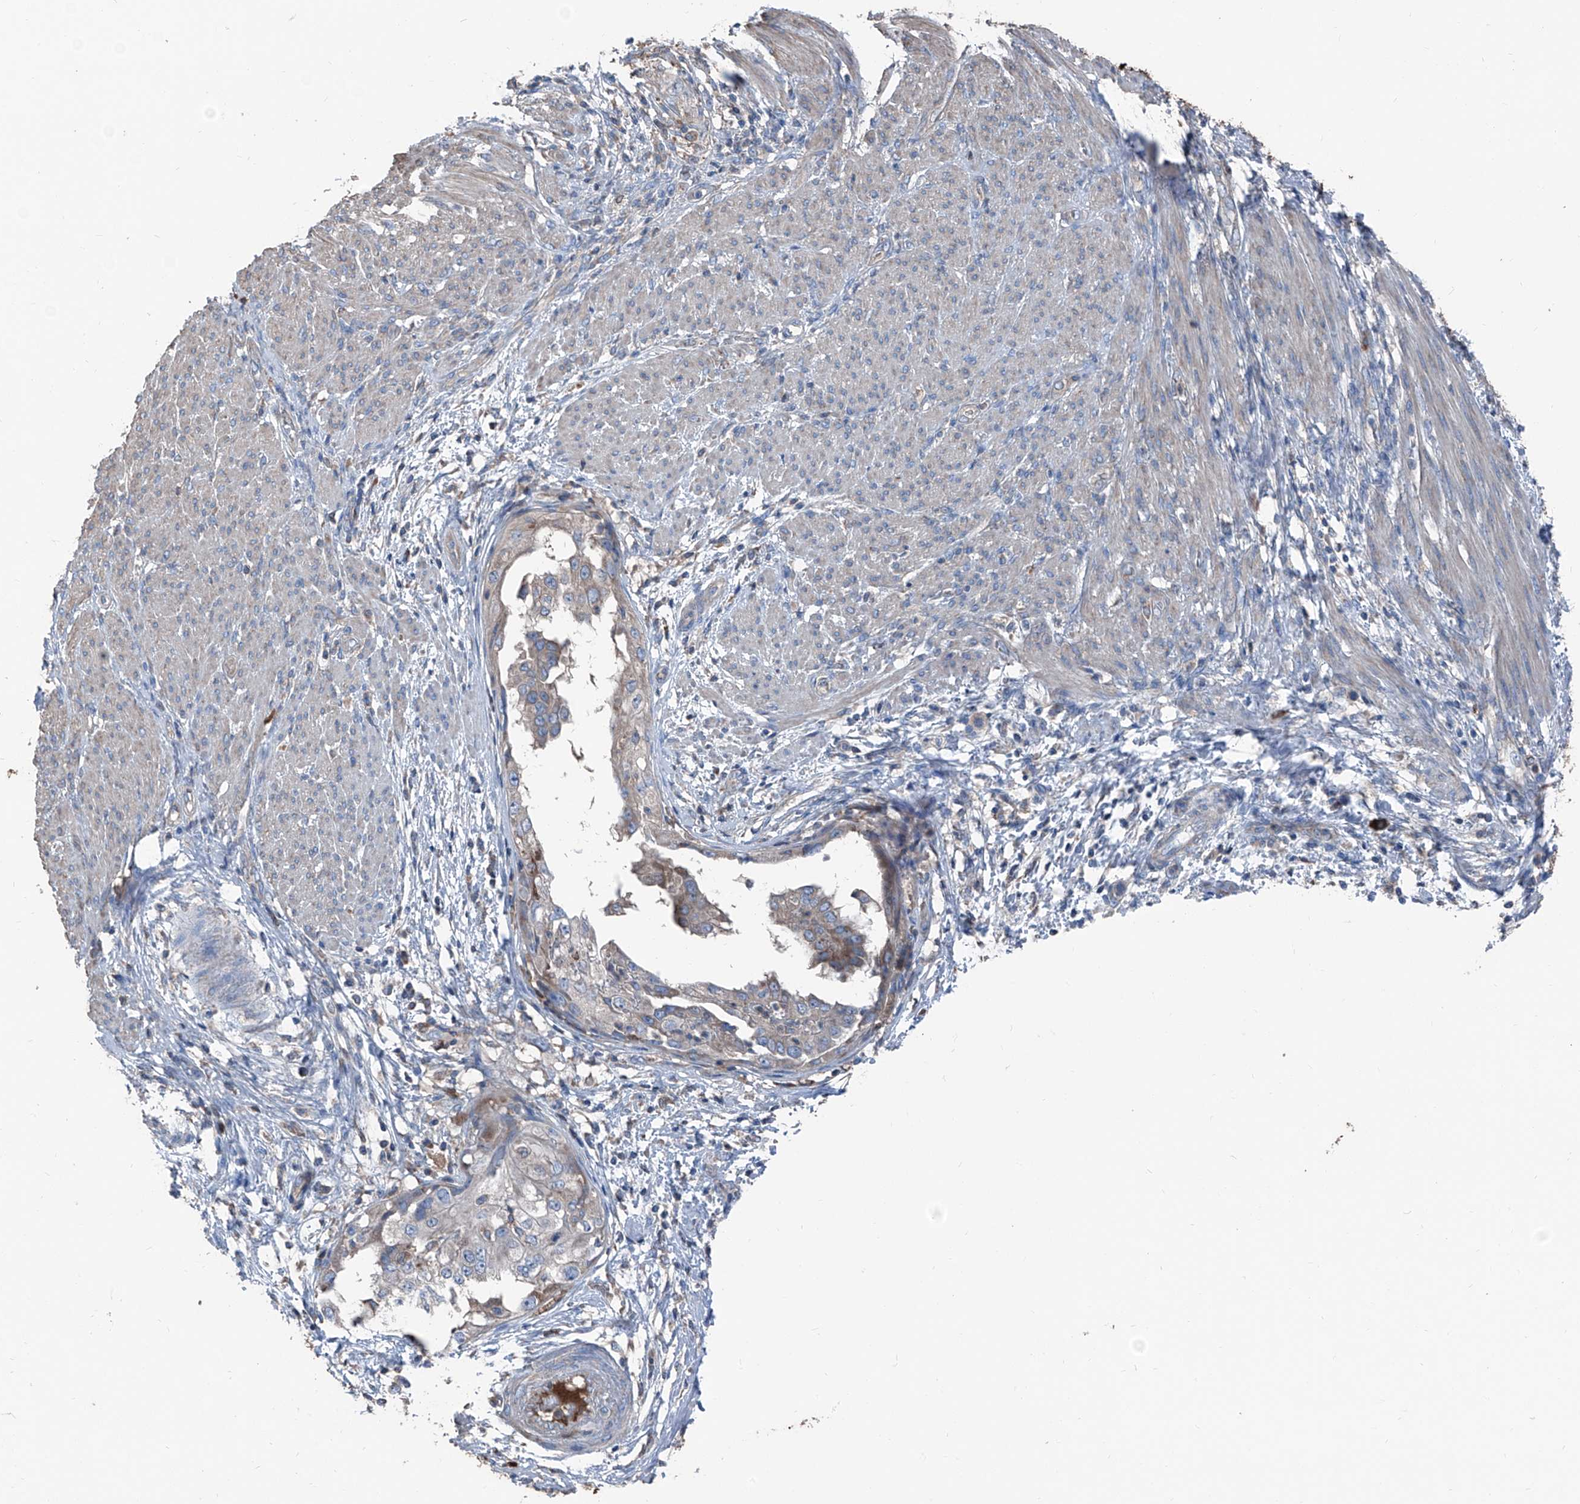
{"staining": {"intensity": "weak", "quantity": "<25%", "location": "cytoplasmic/membranous"}, "tissue": "endometrial cancer", "cell_type": "Tumor cells", "image_type": "cancer", "snomed": [{"axis": "morphology", "description": "Adenocarcinoma, NOS"}, {"axis": "topography", "description": "Endometrium"}], "caption": "Tumor cells show no significant protein positivity in adenocarcinoma (endometrial). Brightfield microscopy of immunohistochemistry stained with DAB (brown) and hematoxylin (blue), captured at high magnification.", "gene": "GPAT3", "patient": {"sex": "female", "age": 85}}